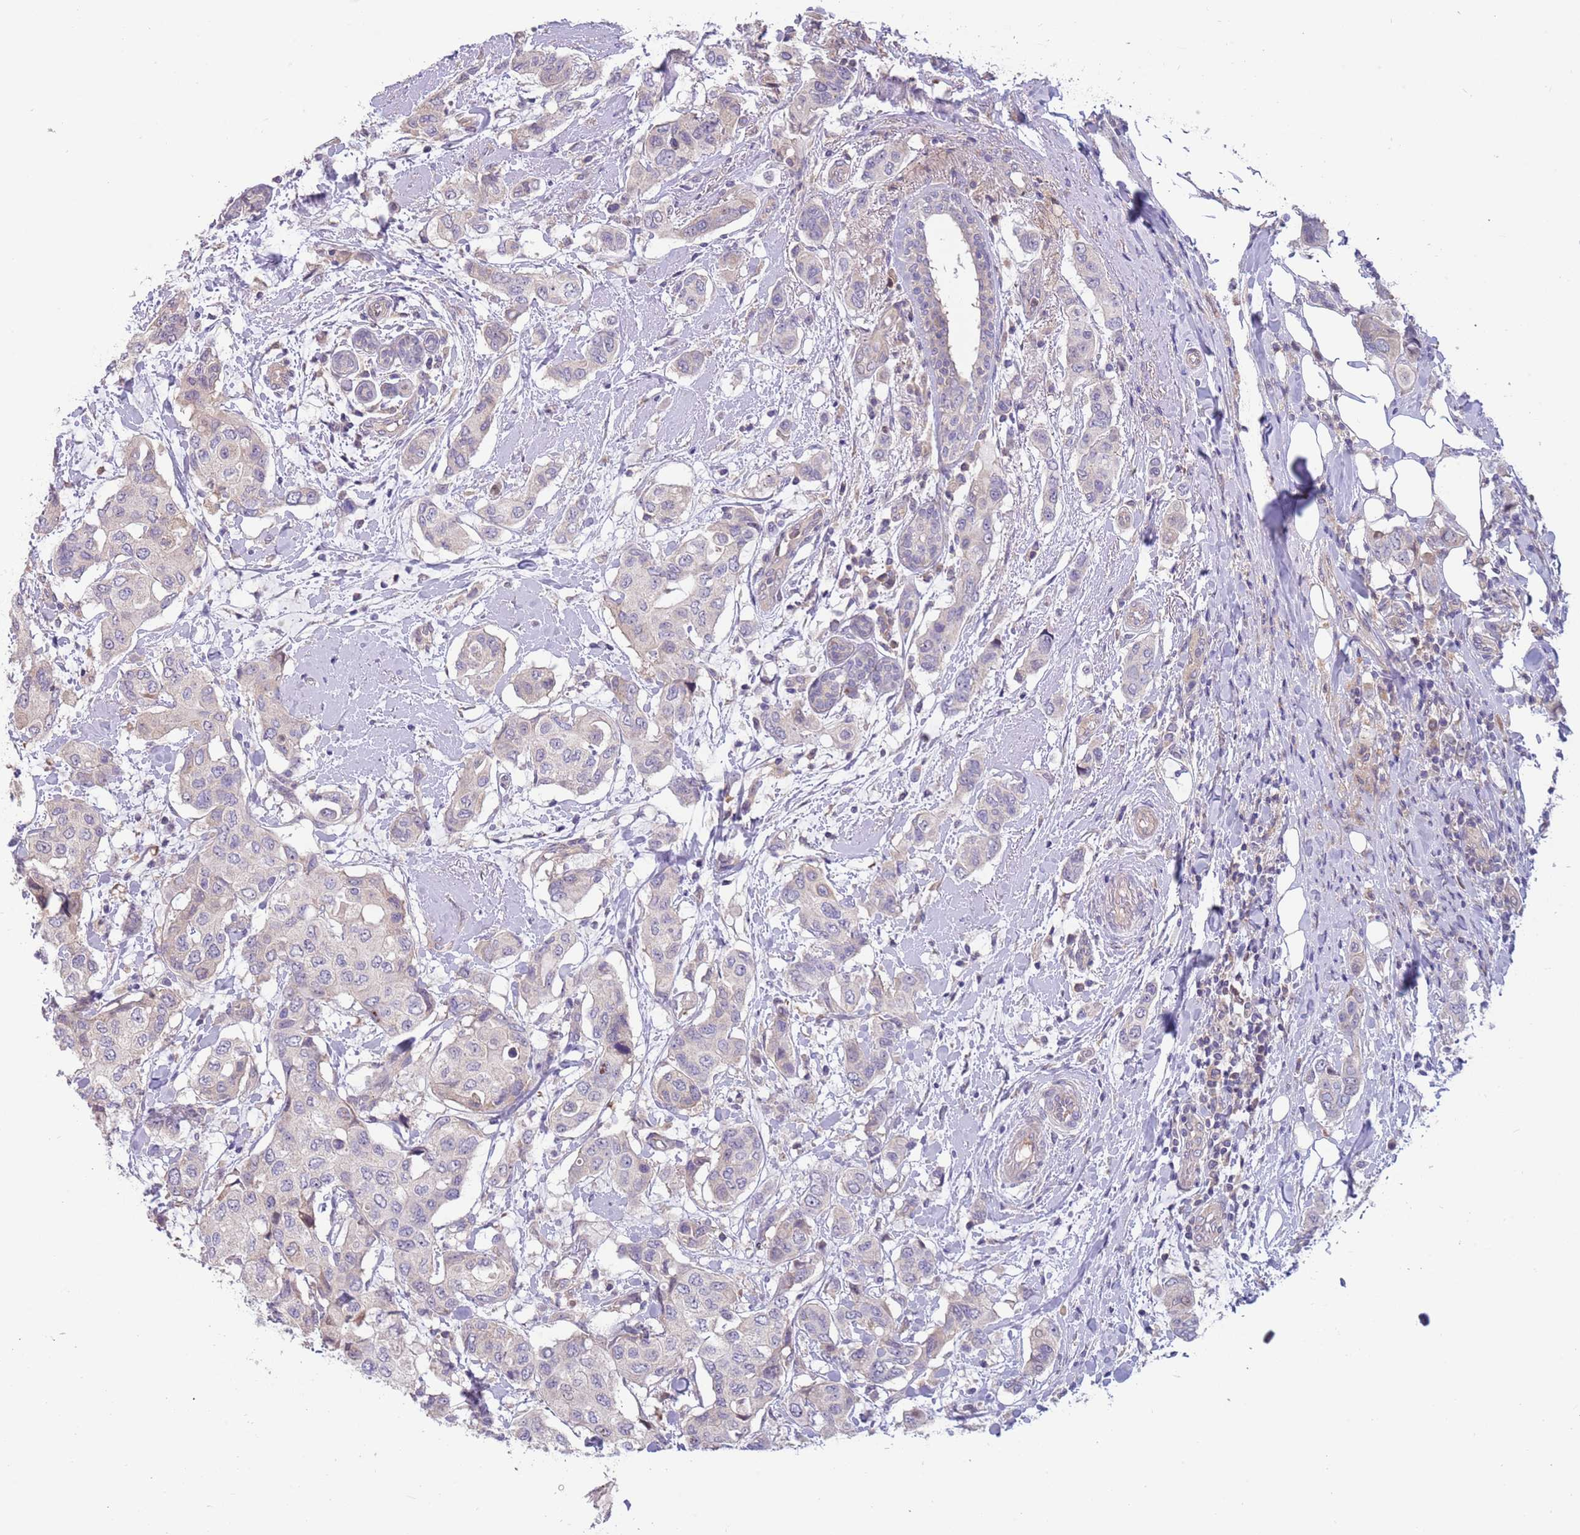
{"staining": {"intensity": "weak", "quantity": "<25%", "location": "cytoplasmic/membranous"}, "tissue": "breast cancer", "cell_type": "Tumor cells", "image_type": "cancer", "snomed": [{"axis": "morphology", "description": "Lobular carcinoma"}, {"axis": "topography", "description": "Breast"}], "caption": "Micrograph shows no protein positivity in tumor cells of lobular carcinoma (breast) tissue.", "gene": "CABYR", "patient": {"sex": "female", "age": 51}}